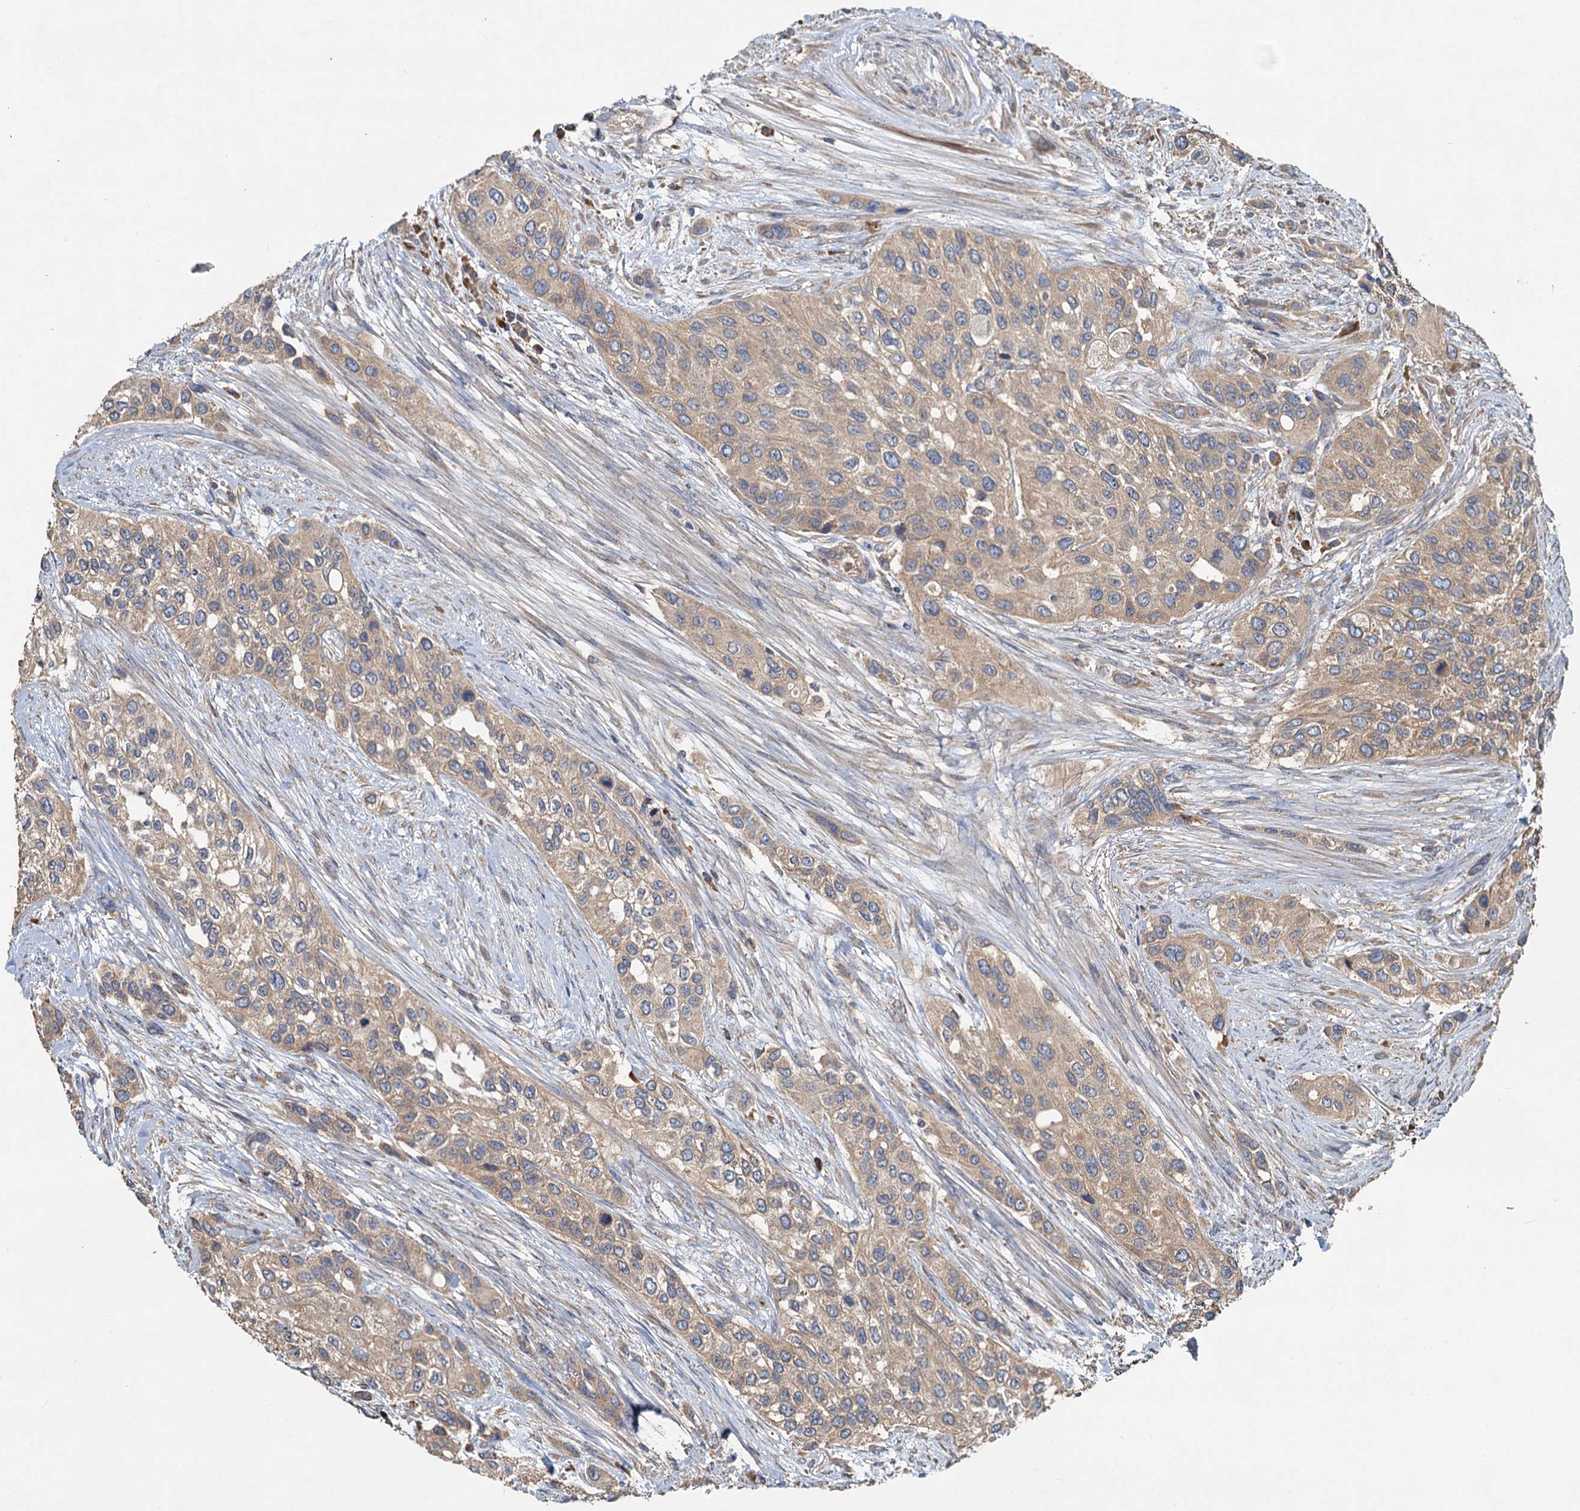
{"staining": {"intensity": "weak", "quantity": ">75%", "location": "cytoplasmic/membranous"}, "tissue": "urothelial cancer", "cell_type": "Tumor cells", "image_type": "cancer", "snomed": [{"axis": "morphology", "description": "Normal tissue, NOS"}, {"axis": "morphology", "description": "Urothelial carcinoma, High grade"}, {"axis": "topography", "description": "Vascular tissue"}, {"axis": "topography", "description": "Urinary bladder"}], "caption": "The immunohistochemical stain shows weak cytoplasmic/membranous staining in tumor cells of high-grade urothelial carcinoma tissue. (IHC, brightfield microscopy, high magnification).", "gene": "HYI", "patient": {"sex": "female", "age": 56}}